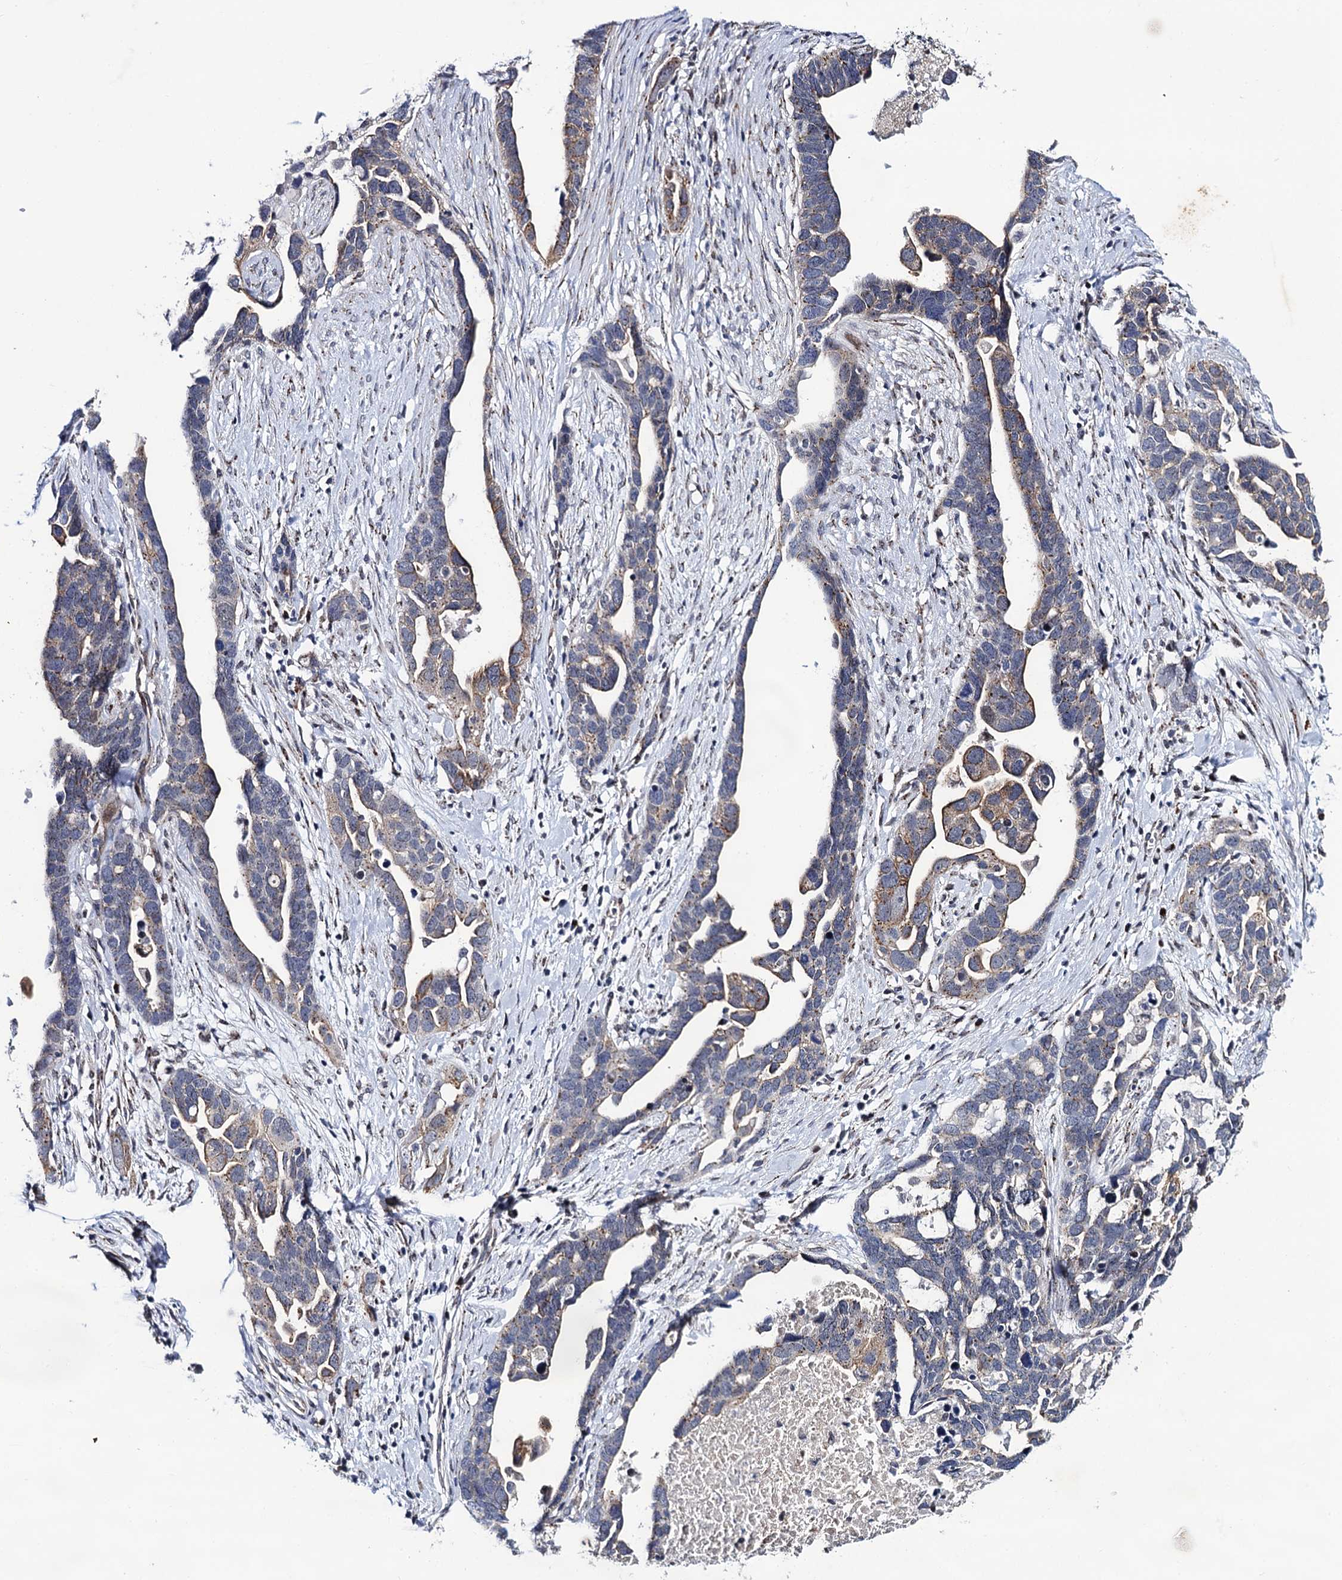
{"staining": {"intensity": "weak", "quantity": "25%-75%", "location": "cytoplasmic/membranous"}, "tissue": "ovarian cancer", "cell_type": "Tumor cells", "image_type": "cancer", "snomed": [{"axis": "morphology", "description": "Cystadenocarcinoma, serous, NOS"}, {"axis": "topography", "description": "Ovary"}], "caption": "A brown stain highlights weak cytoplasmic/membranous staining of a protein in ovarian cancer (serous cystadenocarcinoma) tumor cells.", "gene": "THAP2", "patient": {"sex": "female", "age": 54}}